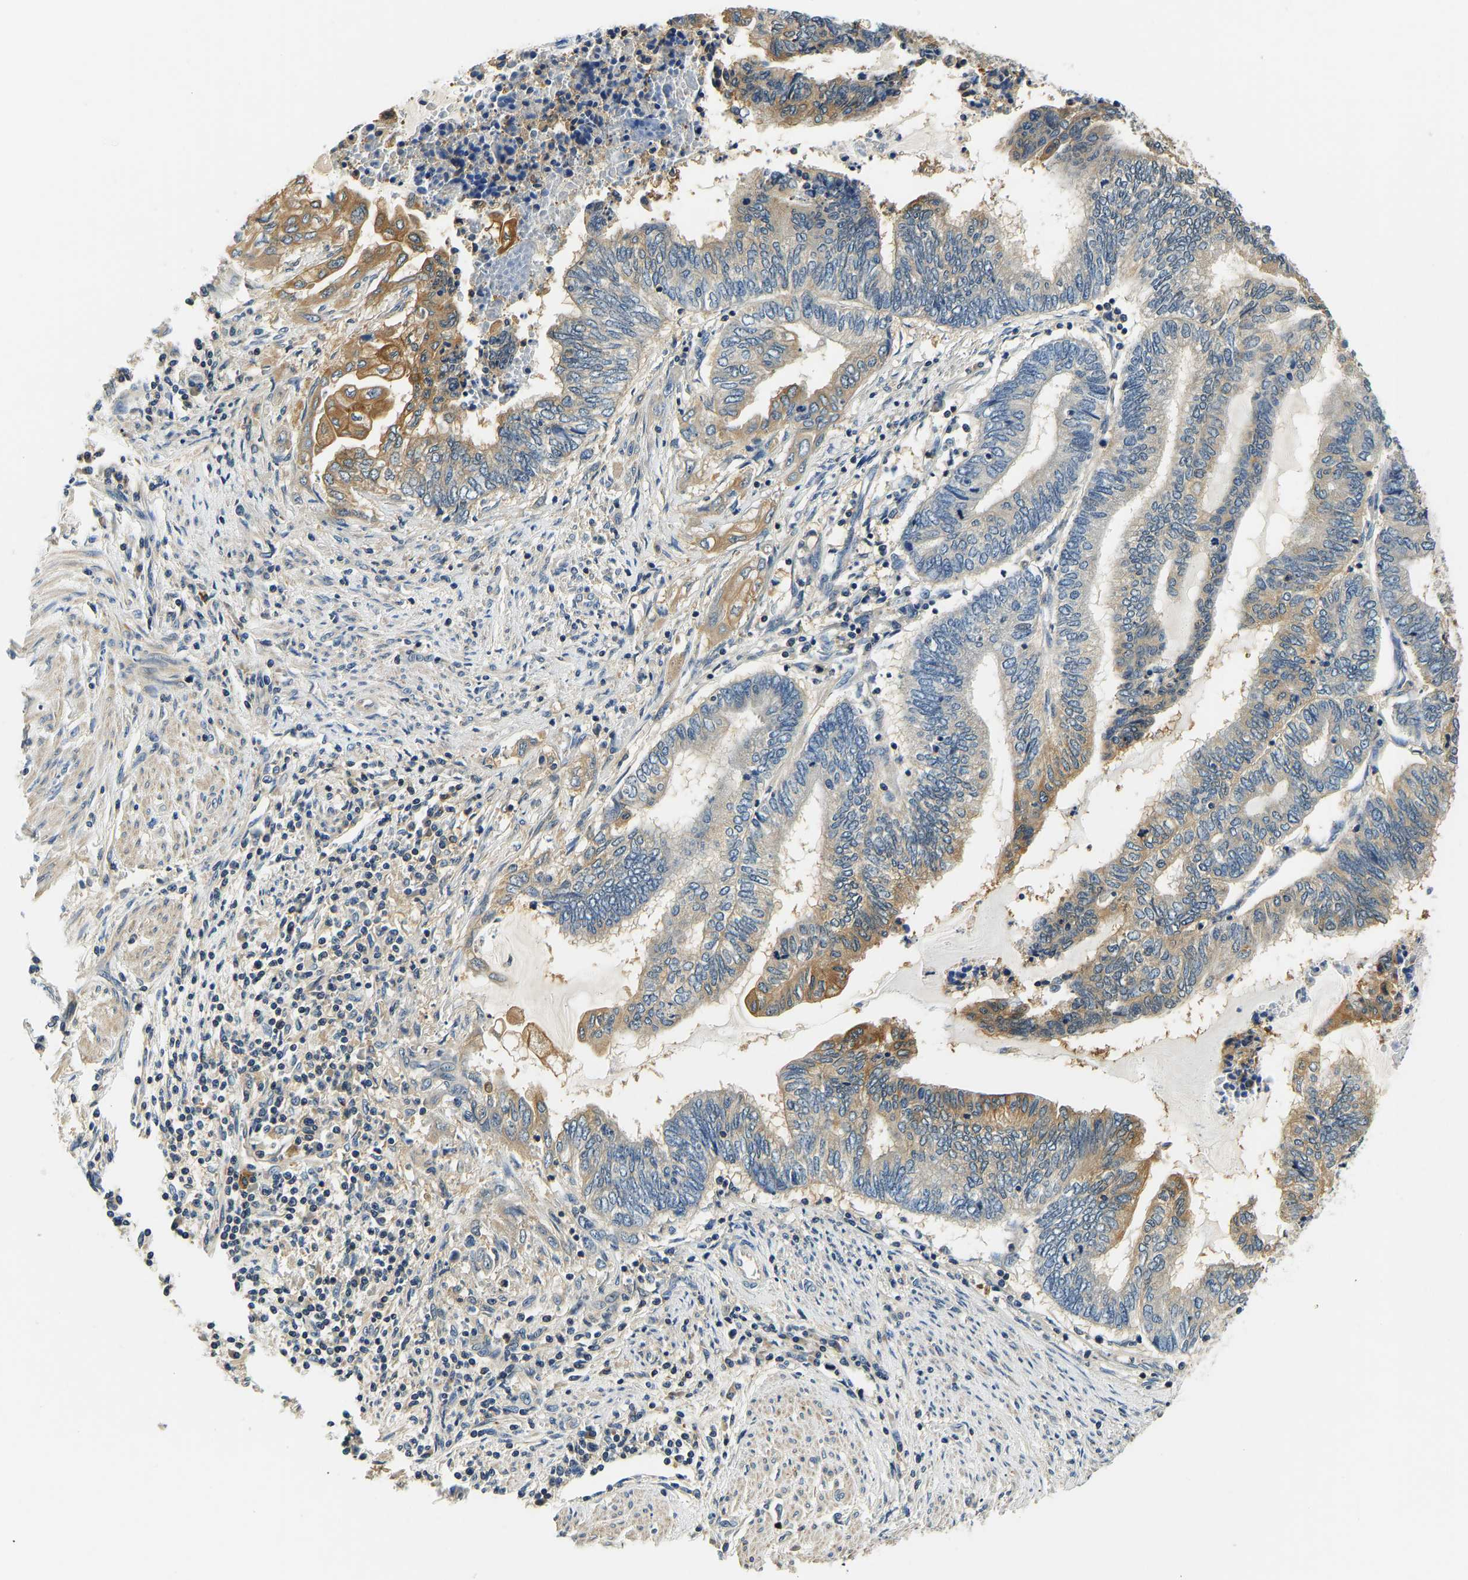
{"staining": {"intensity": "moderate", "quantity": "25%-75%", "location": "cytoplasmic/membranous"}, "tissue": "endometrial cancer", "cell_type": "Tumor cells", "image_type": "cancer", "snomed": [{"axis": "morphology", "description": "Adenocarcinoma, NOS"}, {"axis": "topography", "description": "Uterus"}, {"axis": "topography", "description": "Endometrium"}], "caption": "Protein expression analysis of human endometrial adenocarcinoma reveals moderate cytoplasmic/membranous expression in about 25%-75% of tumor cells.", "gene": "RESF1", "patient": {"sex": "female", "age": 70}}